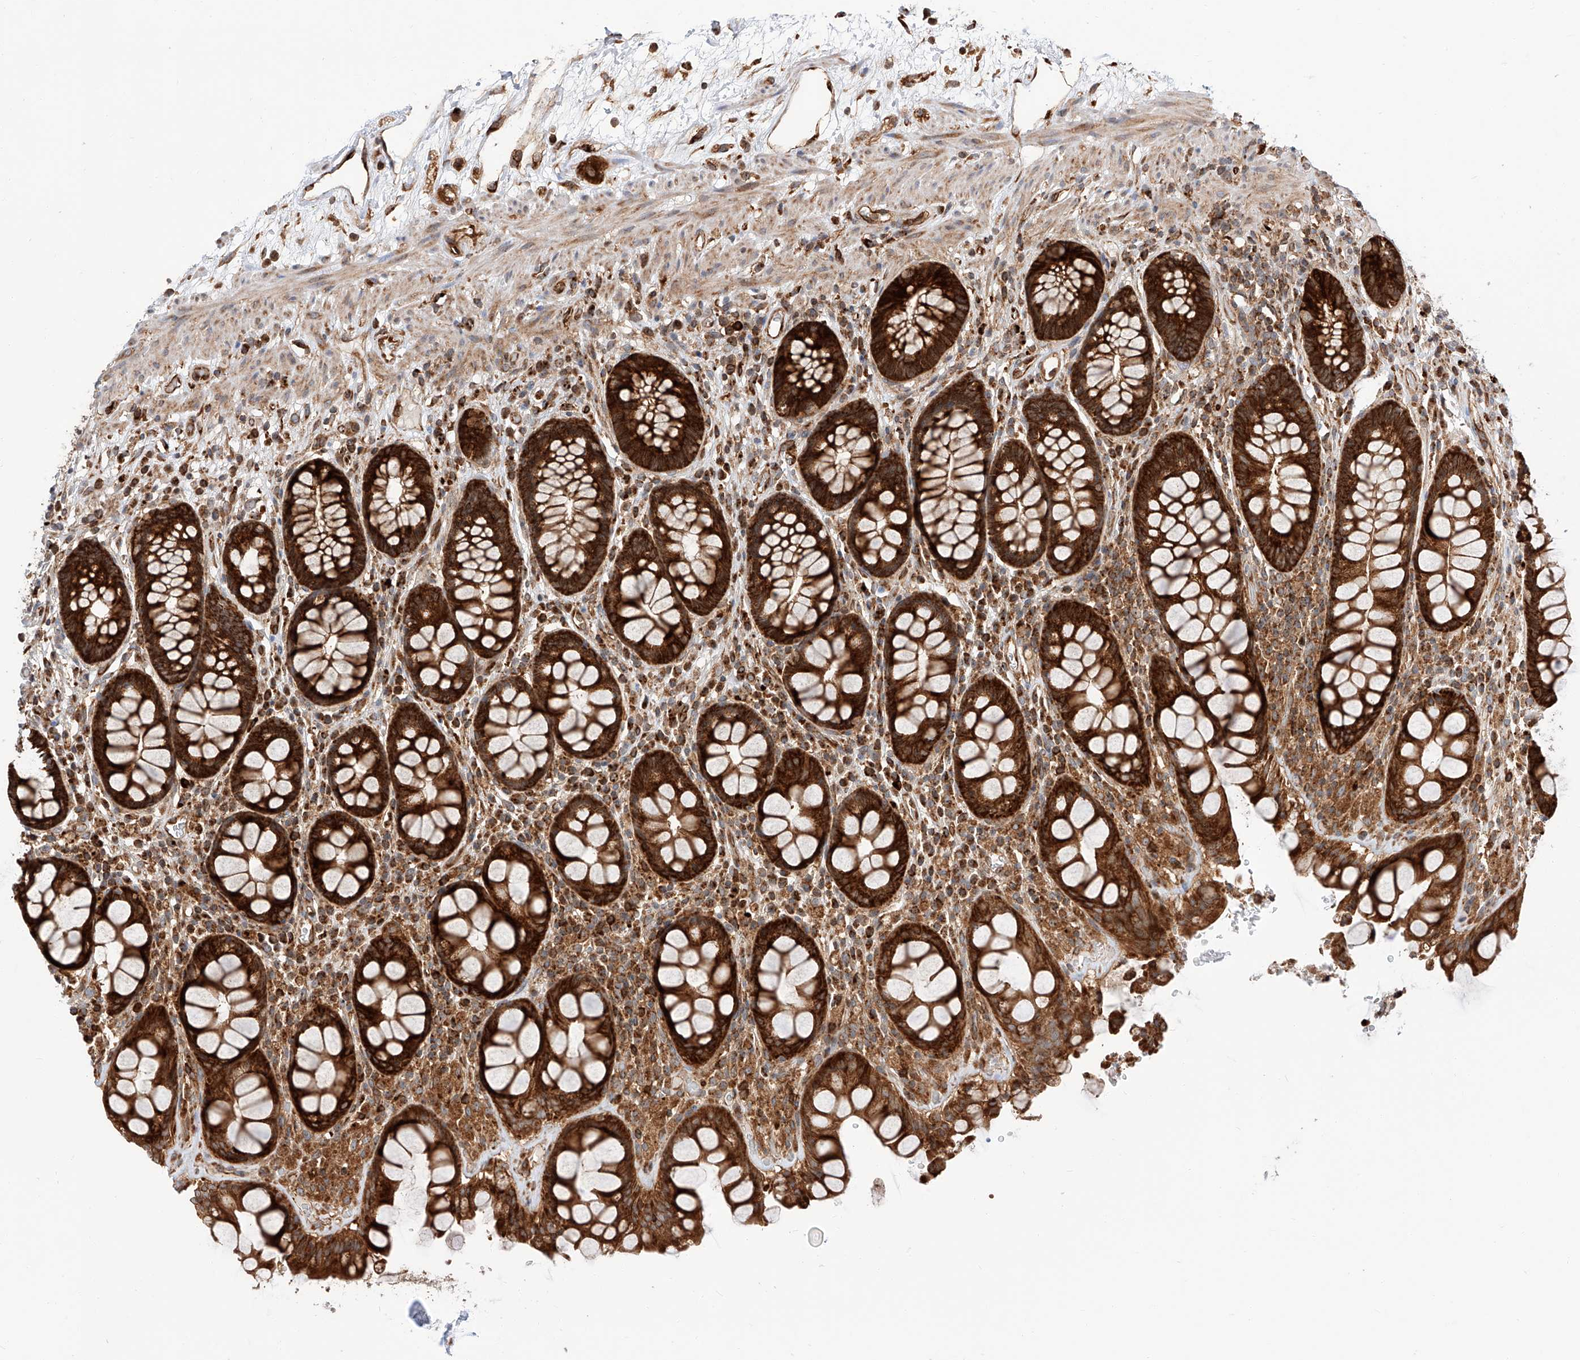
{"staining": {"intensity": "strong", "quantity": ">75%", "location": "cytoplasmic/membranous"}, "tissue": "rectum", "cell_type": "Glandular cells", "image_type": "normal", "snomed": [{"axis": "morphology", "description": "Normal tissue, NOS"}, {"axis": "topography", "description": "Rectum"}], "caption": "IHC staining of benign rectum, which demonstrates high levels of strong cytoplasmic/membranous positivity in about >75% of glandular cells indicating strong cytoplasmic/membranous protein staining. The staining was performed using DAB (brown) for protein detection and nuclei were counterstained in hematoxylin (blue).", "gene": "ISCA2", "patient": {"sex": "male", "age": 64}}